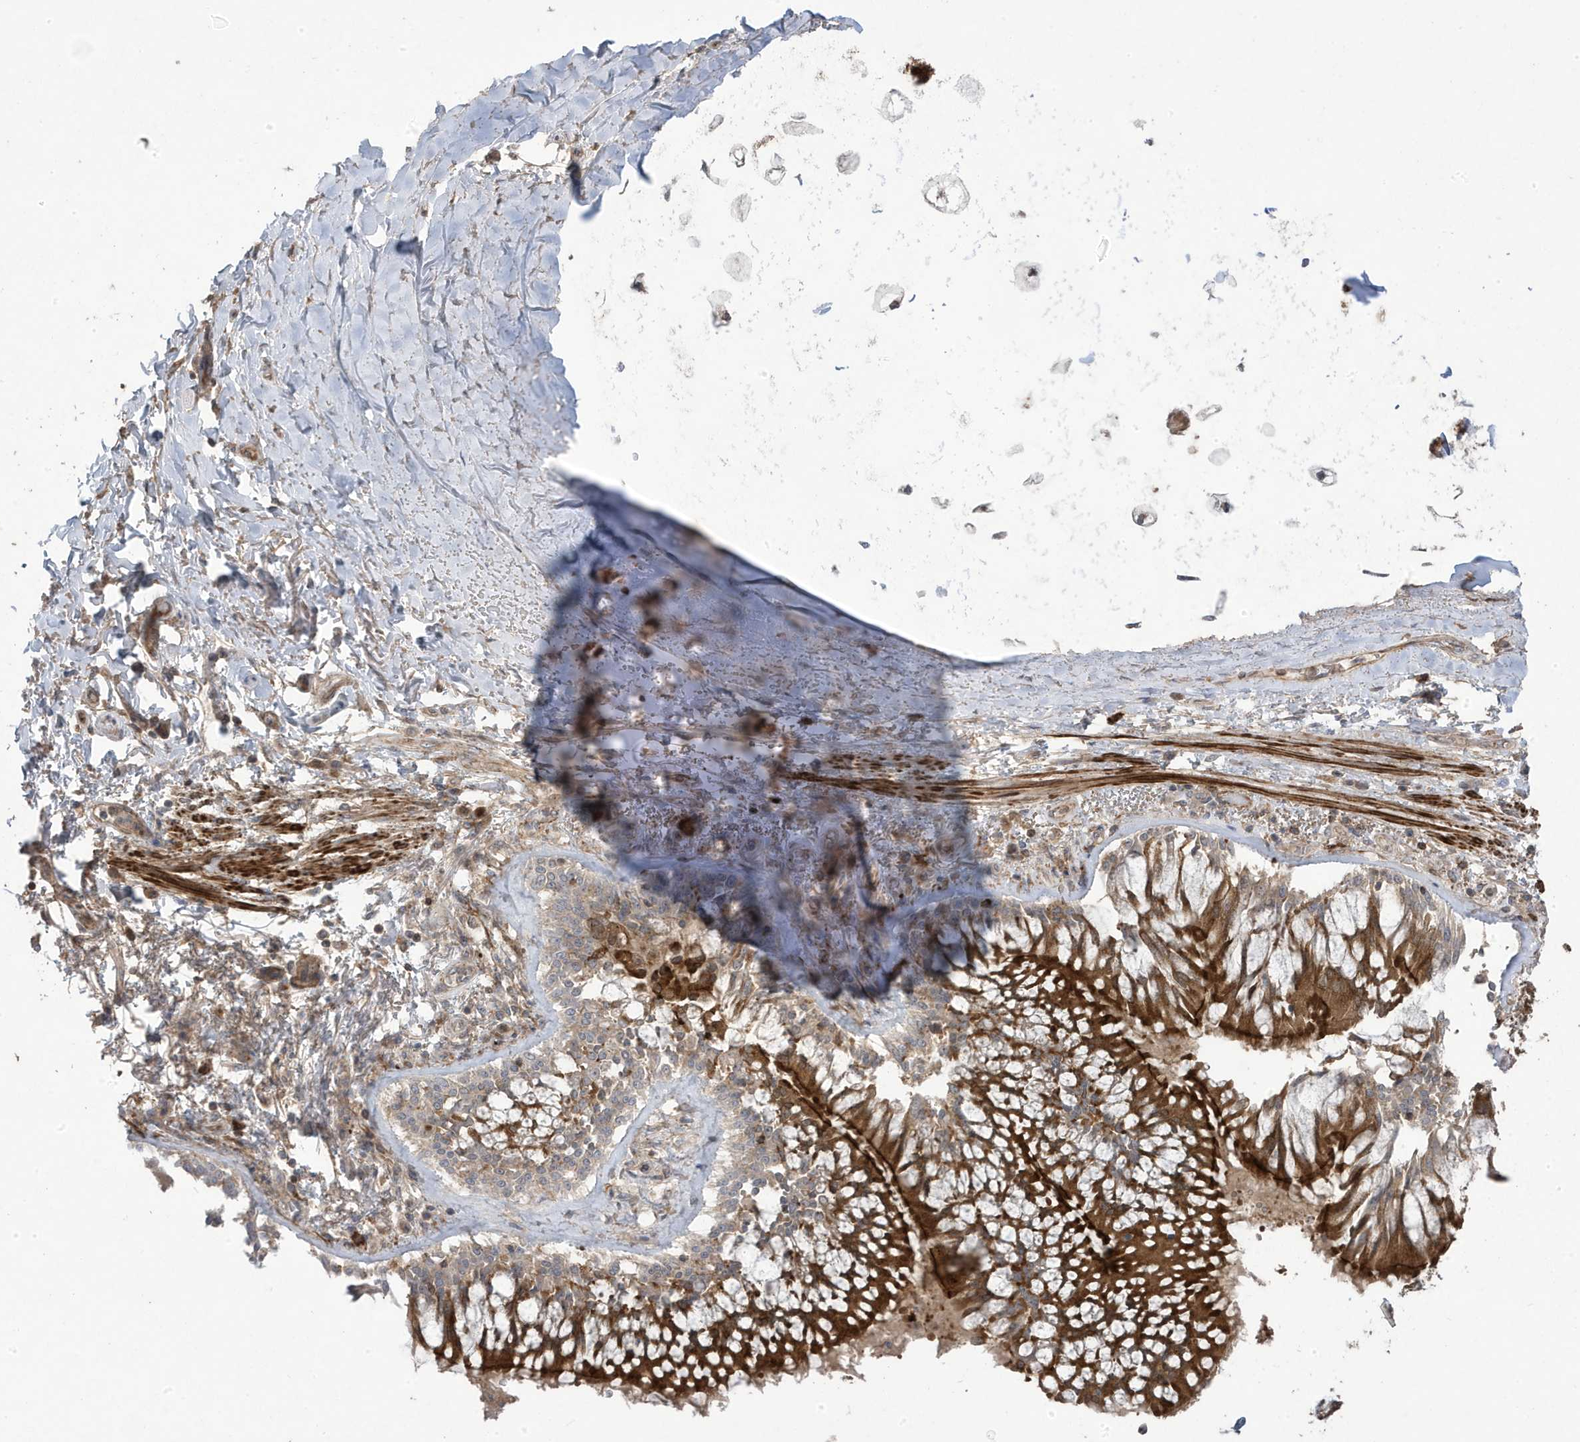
{"staining": {"intensity": "negative", "quantity": "none", "location": "none"}, "tissue": "adipose tissue", "cell_type": "Adipocytes", "image_type": "normal", "snomed": [{"axis": "morphology", "description": "Normal tissue, NOS"}, {"axis": "topography", "description": "Cartilage tissue"}, {"axis": "topography", "description": "Bronchus"}, {"axis": "topography", "description": "Lung"}, {"axis": "topography", "description": "Peripheral nerve tissue"}], "caption": "Immunohistochemical staining of benign adipose tissue demonstrates no significant positivity in adipocytes.", "gene": "CETN3", "patient": {"sex": "female", "age": 49}}